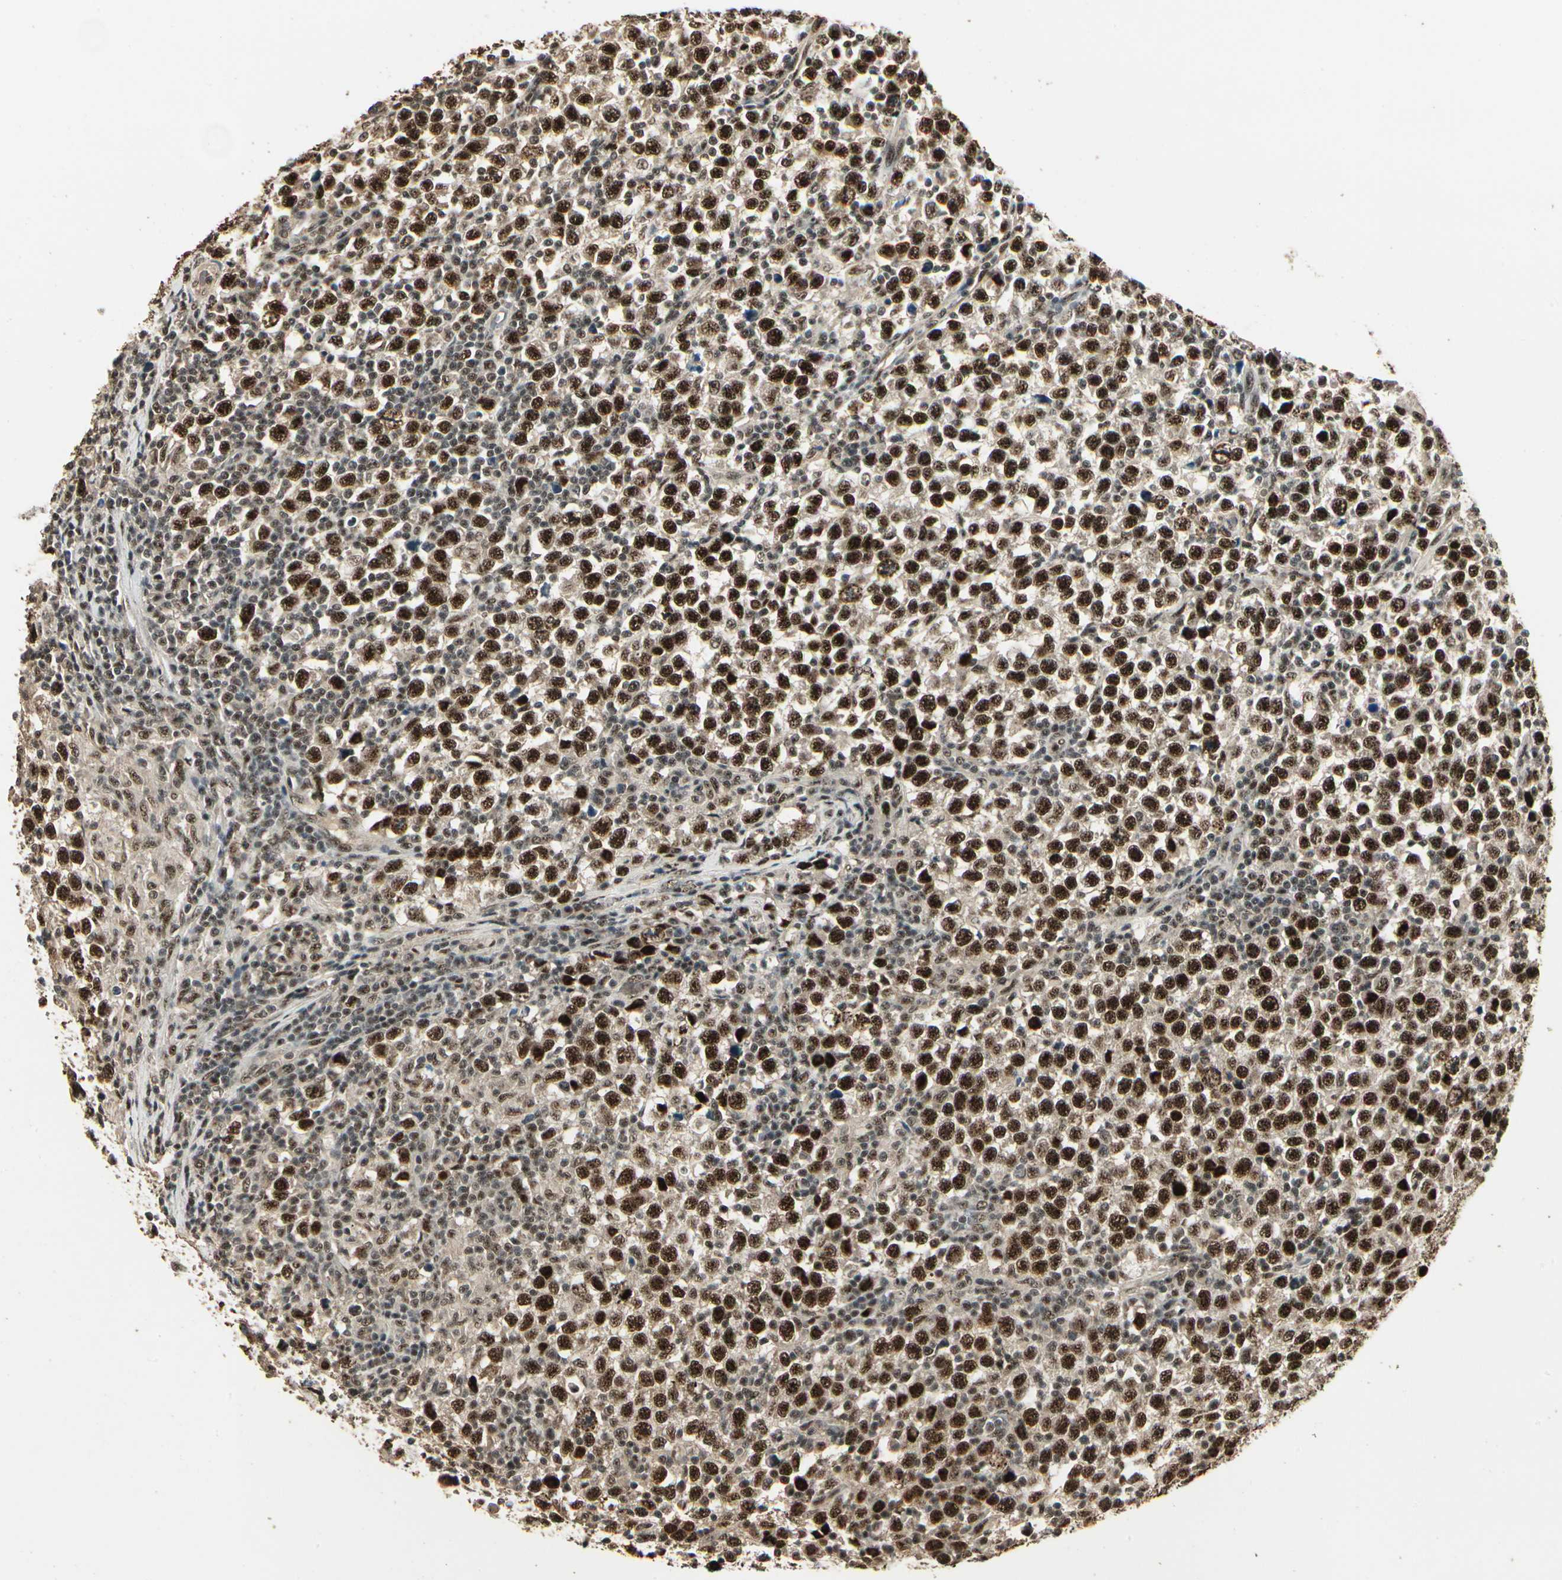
{"staining": {"intensity": "strong", "quantity": ">75%", "location": "nuclear"}, "tissue": "testis cancer", "cell_type": "Tumor cells", "image_type": "cancer", "snomed": [{"axis": "morphology", "description": "Seminoma, NOS"}, {"axis": "topography", "description": "Testis"}], "caption": "Human testis cancer stained with a protein marker exhibits strong staining in tumor cells.", "gene": "RBM25", "patient": {"sex": "male", "age": 43}}